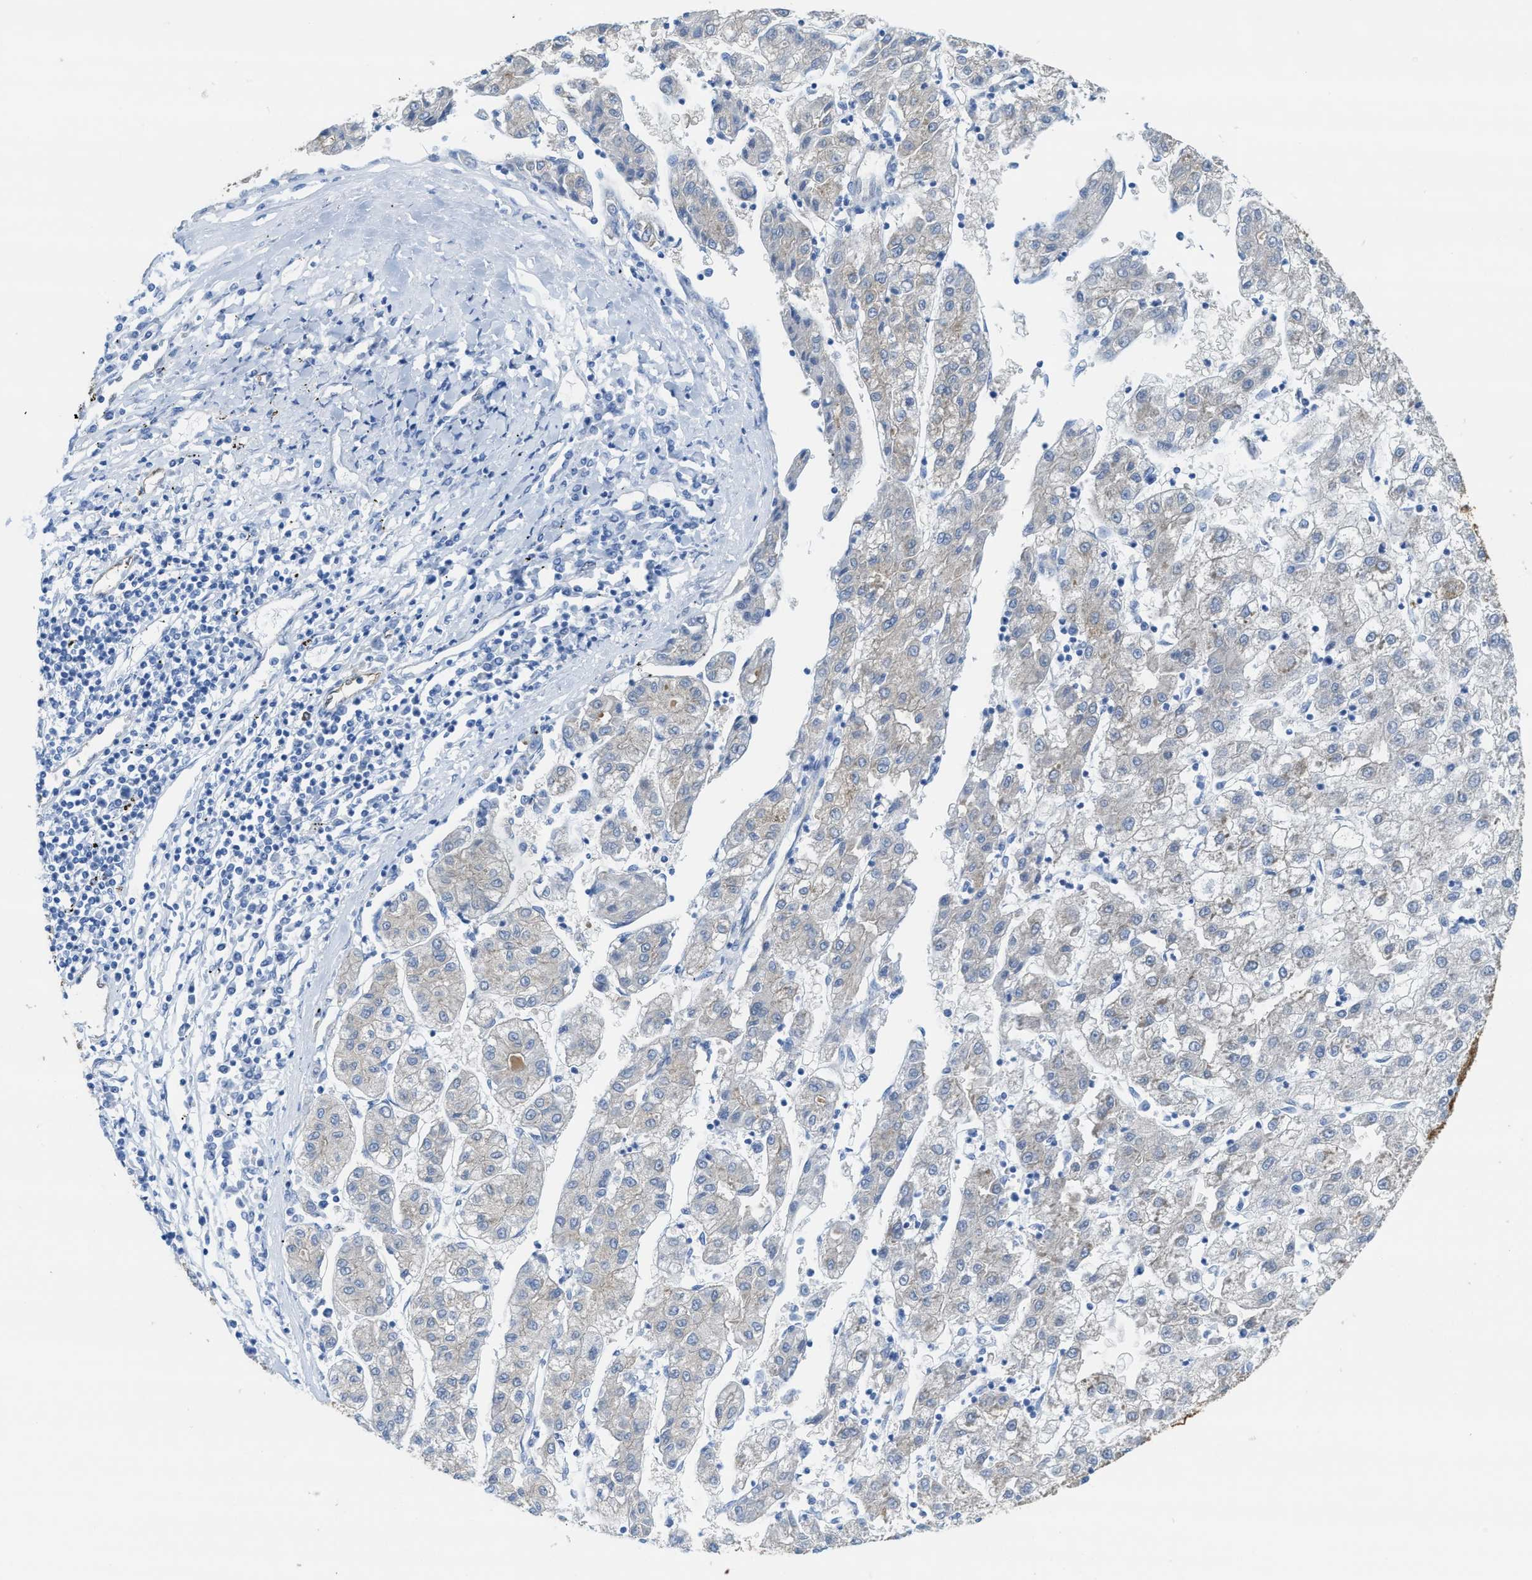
{"staining": {"intensity": "negative", "quantity": "none", "location": "none"}, "tissue": "liver cancer", "cell_type": "Tumor cells", "image_type": "cancer", "snomed": [{"axis": "morphology", "description": "Carcinoma, Hepatocellular, NOS"}, {"axis": "topography", "description": "Liver"}], "caption": "An immunohistochemistry photomicrograph of hepatocellular carcinoma (liver) is shown. There is no staining in tumor cells of hepatocellular carcinoma (liver).", "gene": "ASS1", "patient": {"sex": "male", "age": 72}}